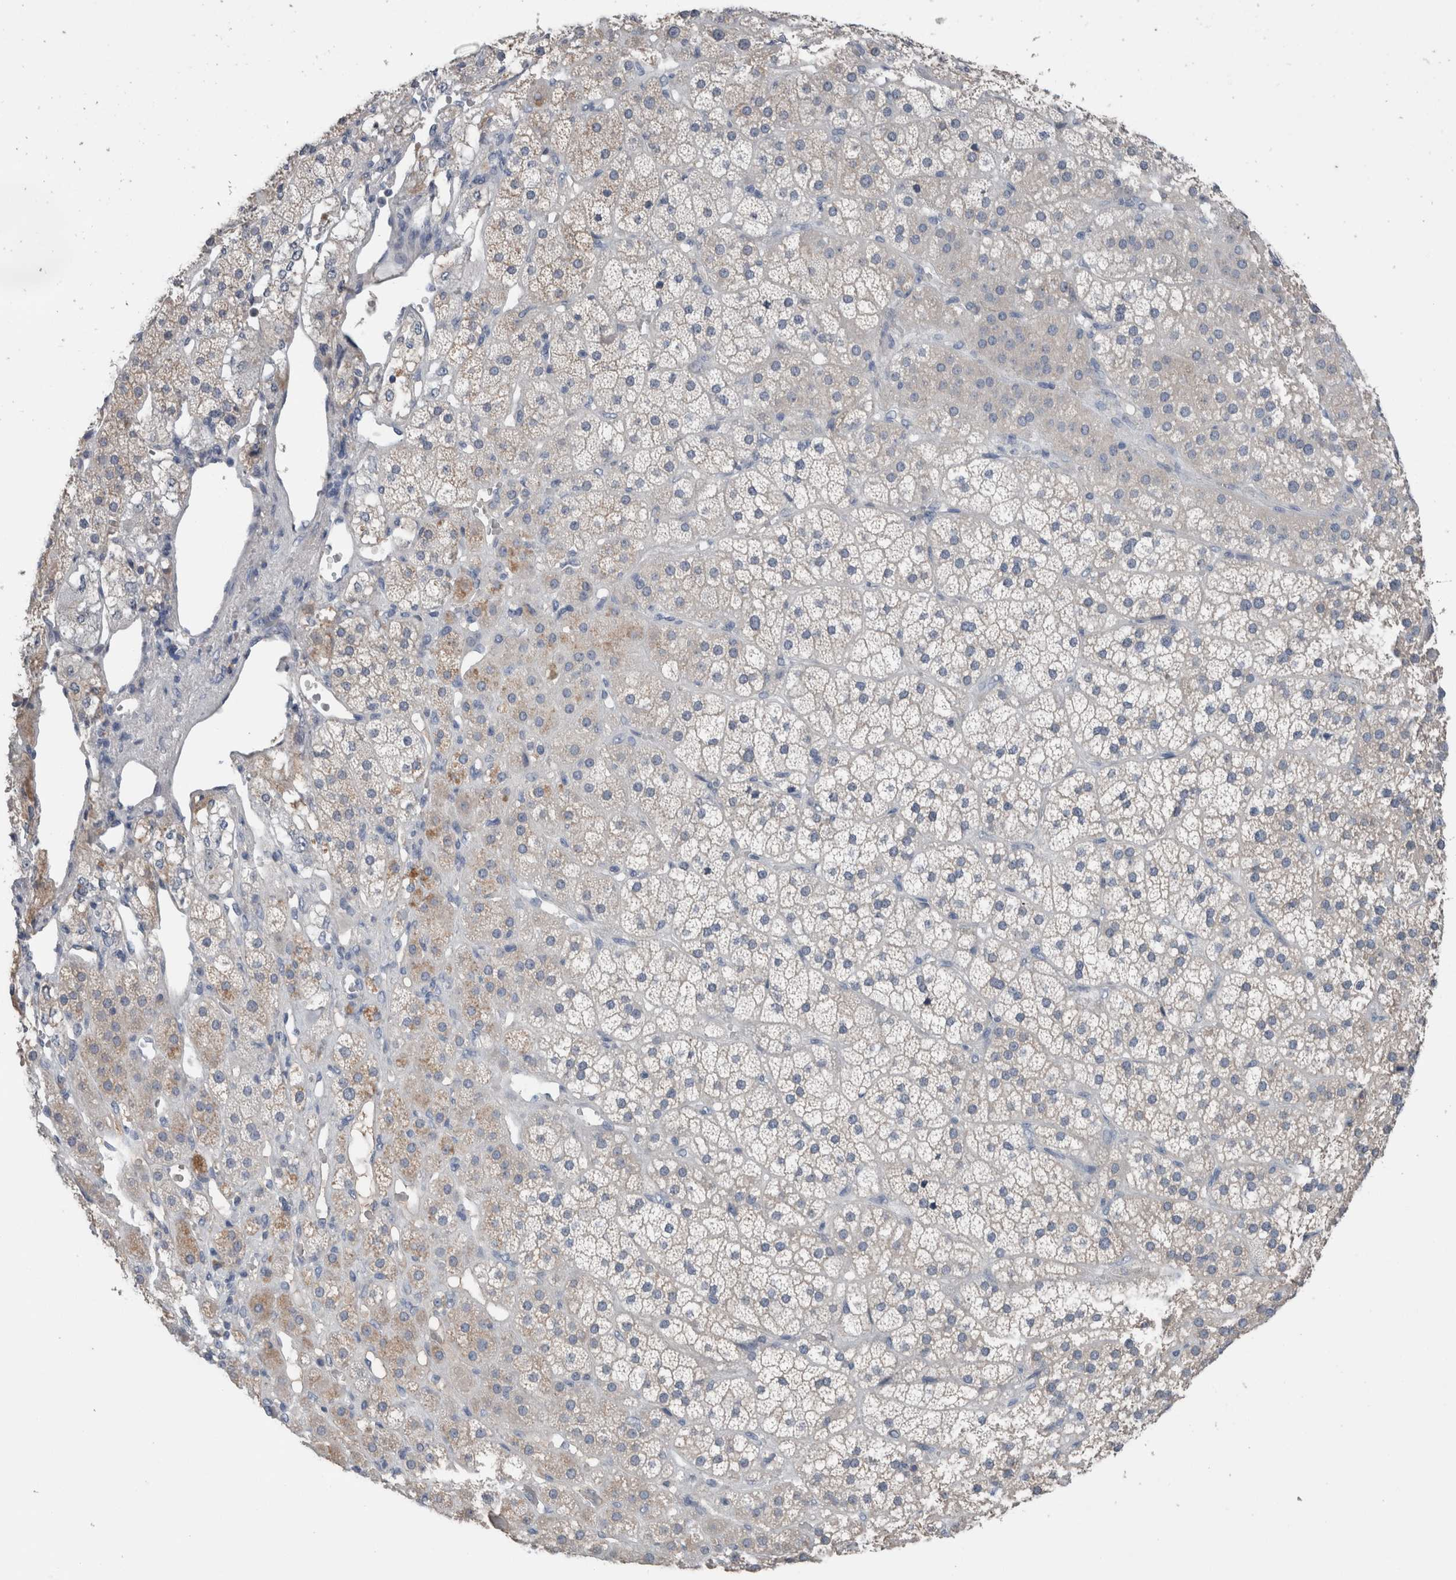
{"staining": {"intensity": "weak", "quantity": "25%-75%", "location": "cytoplasmic/membranous"}, "tissue": "adrenal gland", "cell_type": "Glandular cells", "image_type": "normal", "snomed": [{"axis": "morphology", "description": "Normal tissue, NOS"}, {"axis": "topography", "description": "Adrenal gland"}], "caption": "Adrenal gland was stained to show a protein in brown. There is low levels of weak cytoplasmic/membranous expression in about 25%-75% of glandular cells. The staining was performed using DAB, with brown indicating positive protein expression. Nuclei are stained blue with hematoxylin.", "gene": "CRNN", "patient": {"sex": "male", "age": 57}}